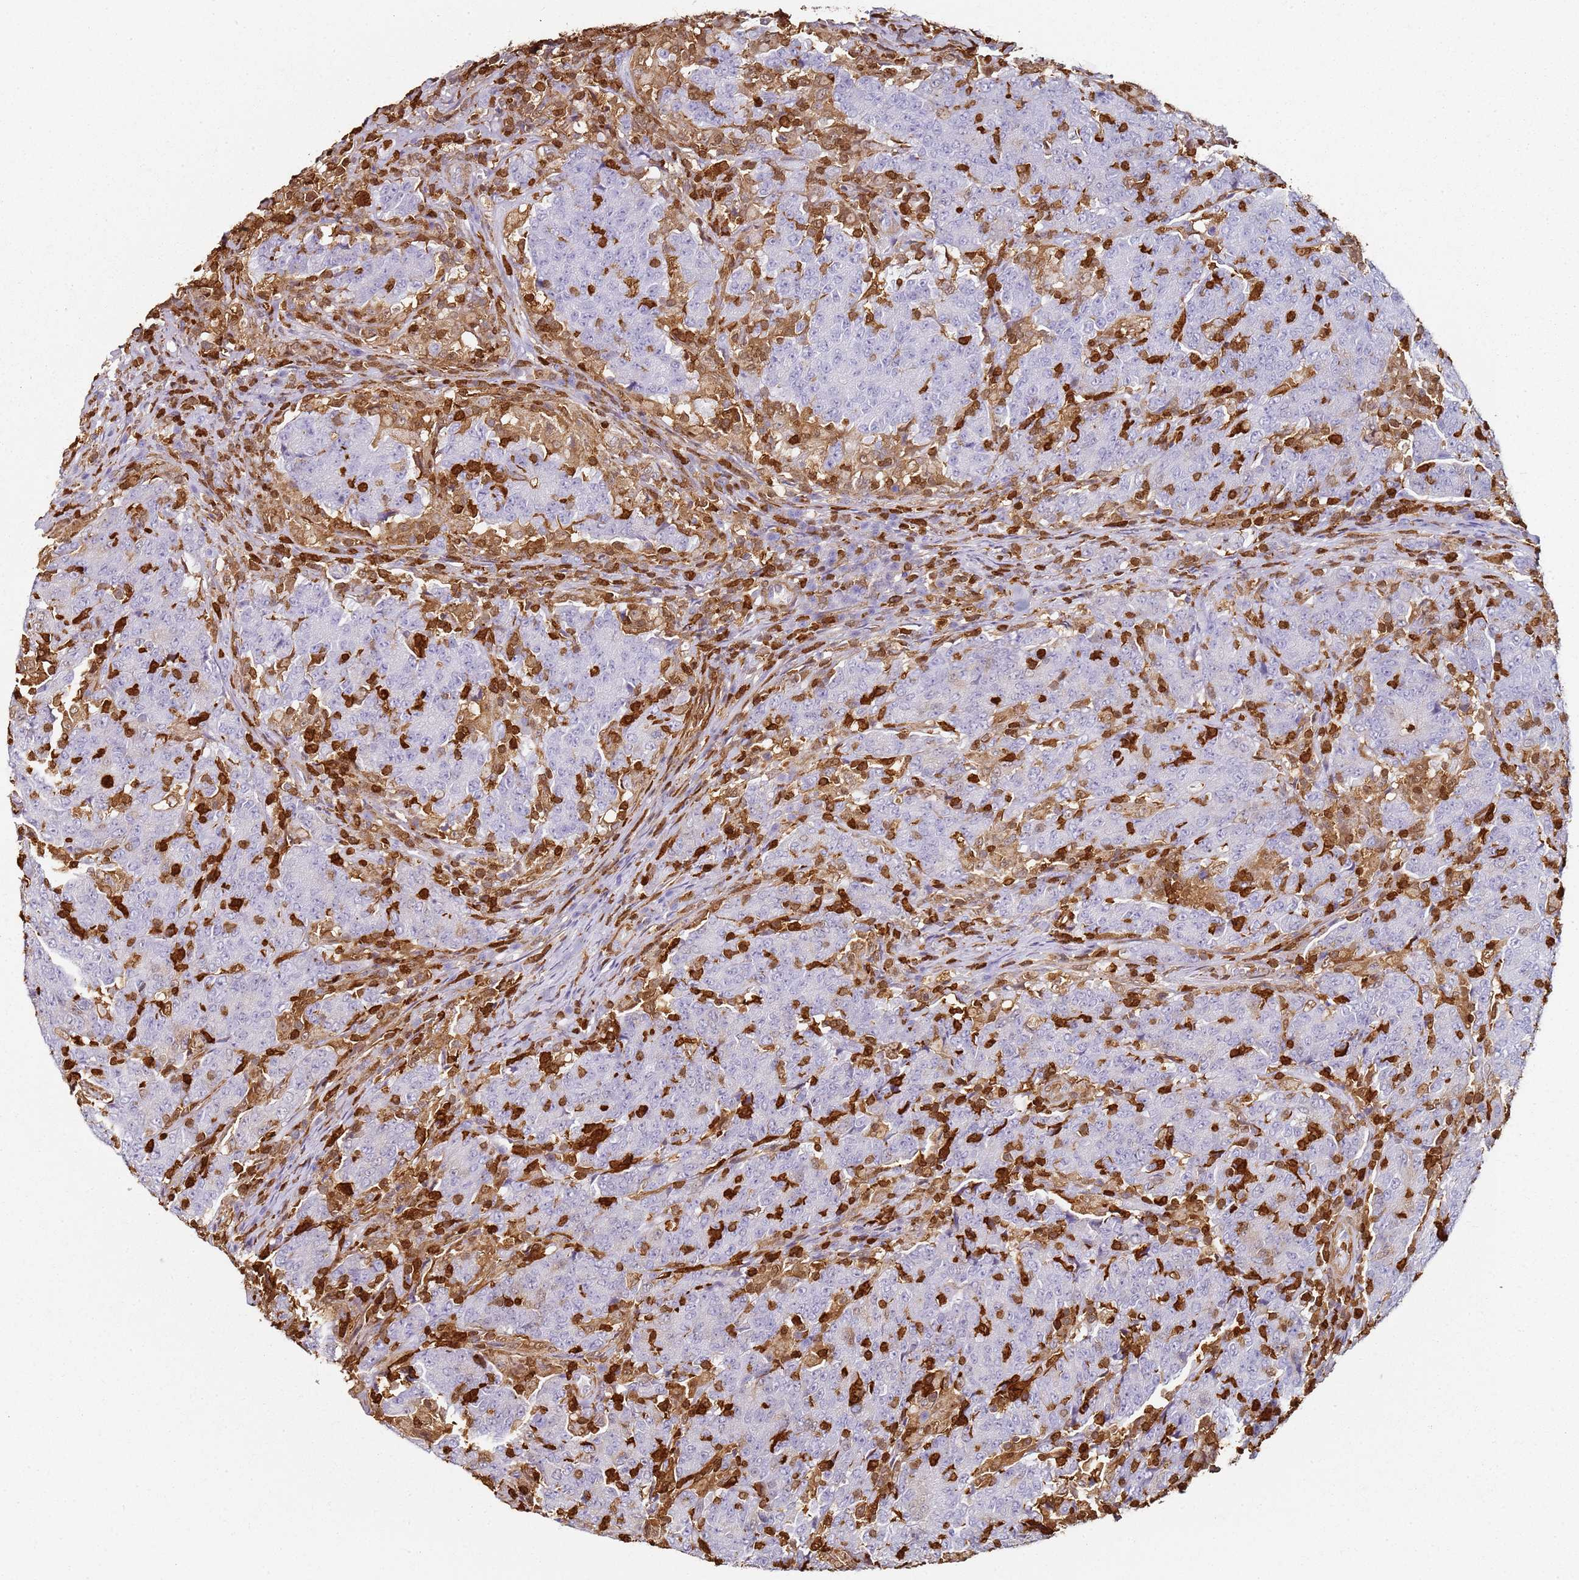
{"staining": {"intensity": "negative", "quantity": "none", "location": "none"}, "tissue": "colorectal cancer", "cell_type": "Tumor cells", "image_type": "cancer", "snomed": [{"axis": "morphology", "description": "Adenocarcinoma, NOS"}, {"axis": "topography", "description": "Colon"}], "caption": "There is no significant staining in tumor cells of colorectal cancer.", "gene": "S100A4", "patient": {"sex": "female", "age": 75}}